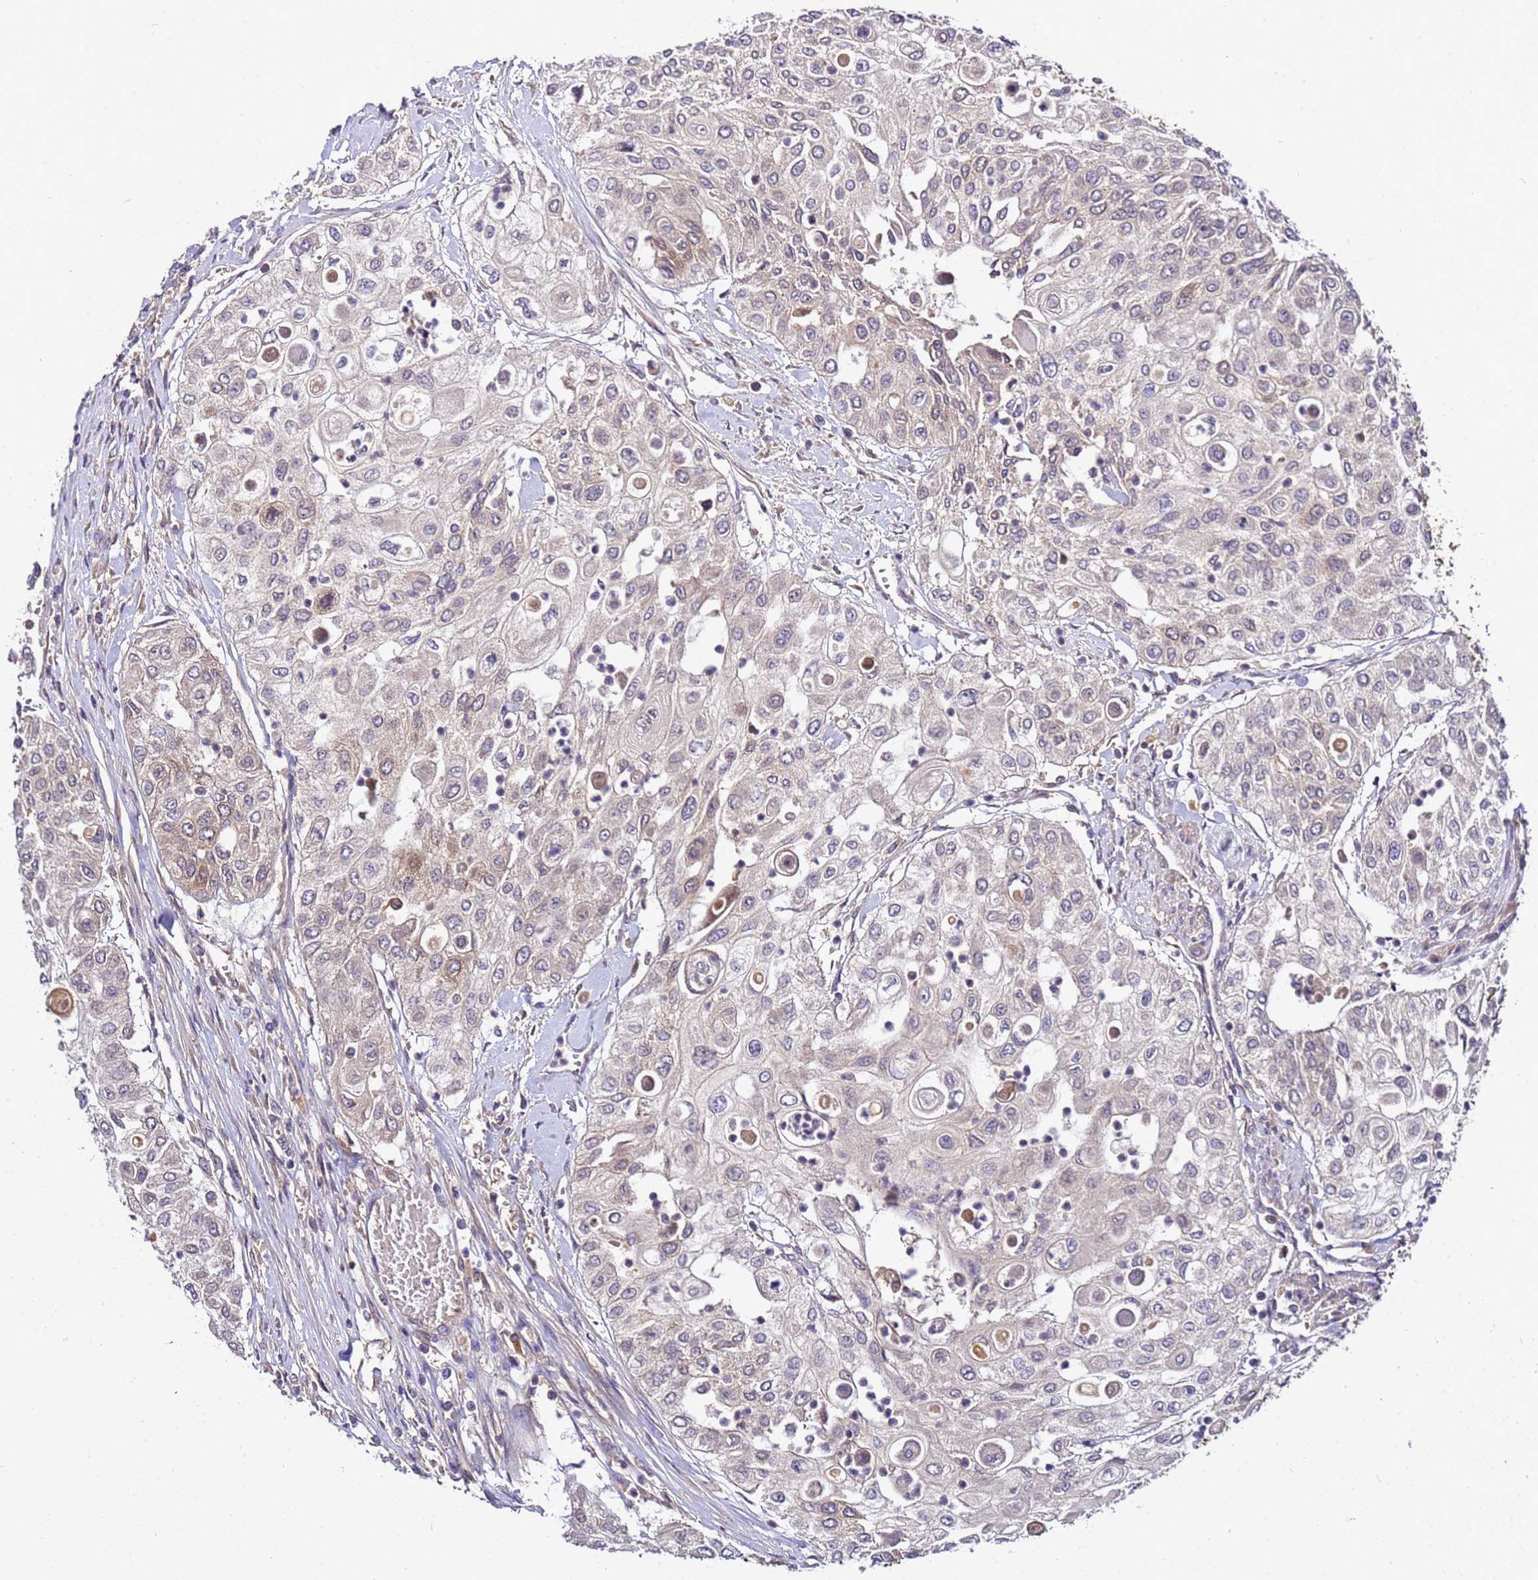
{"staining": {"intensity": "negative", "quantity": "none", "location": "none"}, "tissue": "urothelial cancer", "cell_type": "Tumor cells", "image_type": "cancer", "snomed": [{"axis": "morphology", "description": "Urothelial carcinoma, High grade"}, {"axis": "topography", "description": "Urinary bladder"}], "caption": "High-grade urothelial carcinoma stained for a protein using IHC demonstrates no staining tumor cells.", "gene": "GSPT2", "patient": {"sex": "female", "age": 79}}